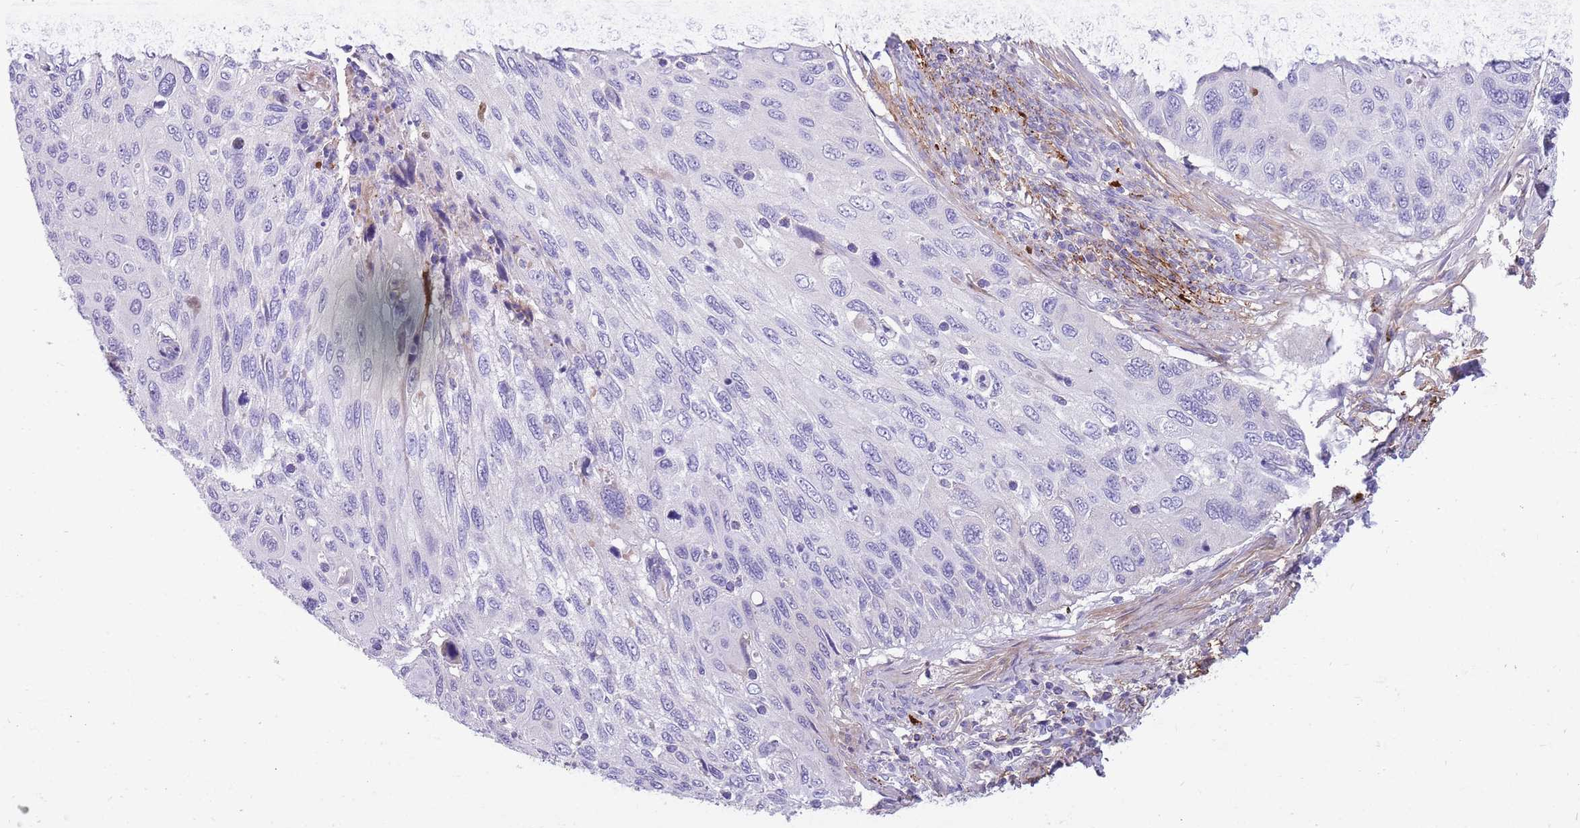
{"staining": {"intensity": "negative", "quantity": "none", "location": "none"}, "tissue": "cervical cancer", "cell_type": "Tumor cells", "image_type": "cancer", "snomed": [{"axis": "morphology", "description": "Squamous cell carcinoma, NOS"}, {"axis": "topography", "description": "Cervix"}], "caption": "A micrograph of human cervical squamous cell carcinoma is negative for staining in tumor cells.", "gene": "LEPROTL1", "patient": {"sex": "female", "age": 70}}